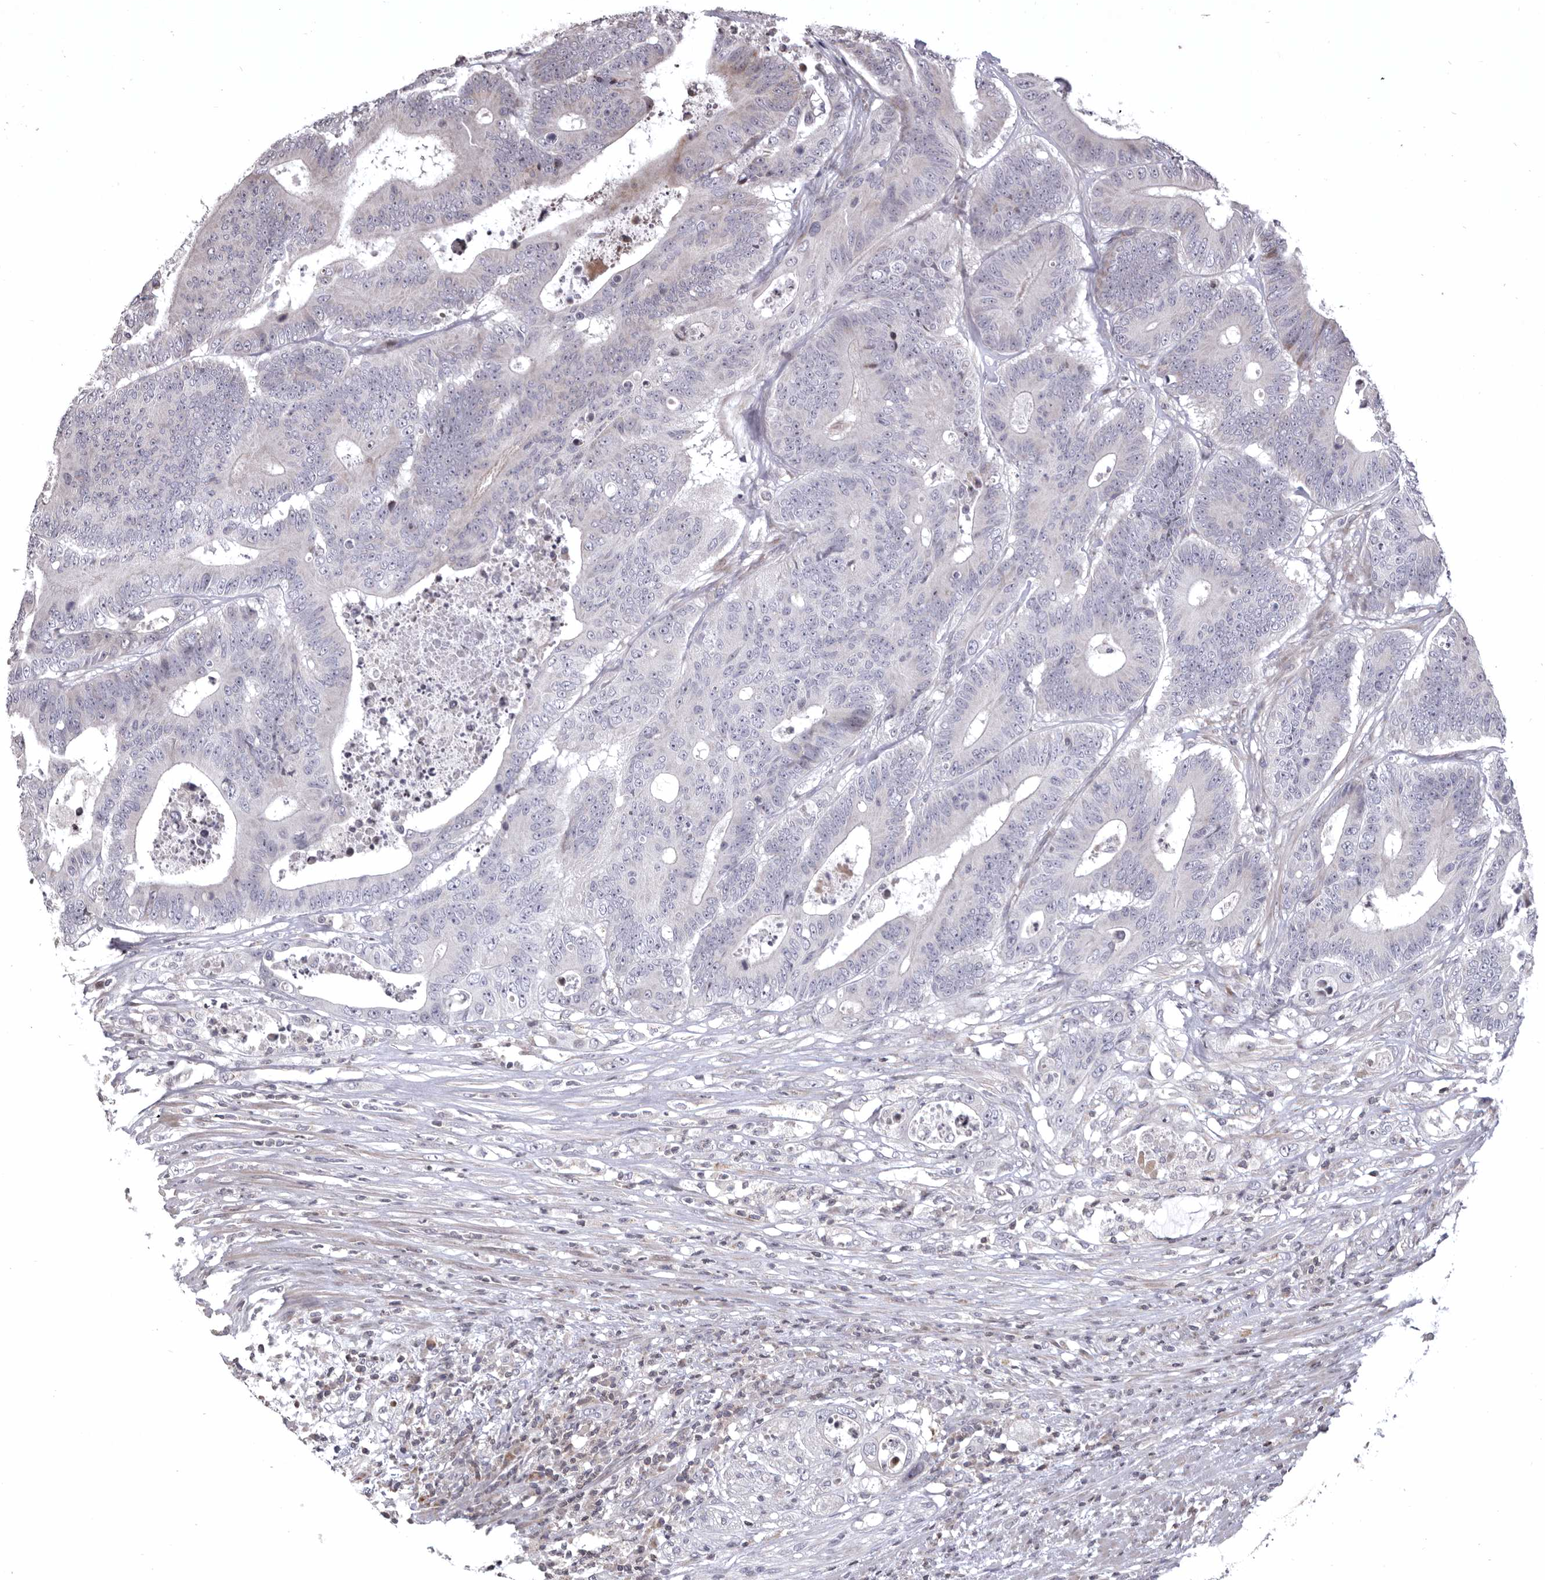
{"staining": {"intensity": "negative", "quantity": "none", "location": "none"}, "tissue": "colorectal cancer", "cell_type": "Tumor cells", "image_type": "cancer", "snomed": [{"axis": "morphology", "description": "Adenocarcinoma, NOS"}, {"axis": "topography", "description": "Colon"}], "caption": "Immunohistochemical staining of colorectal cancer displays no significant positivity in tumor cells. (Brightfield microscopy of DAB immunohistochemistry at high magnification).", "gene": "AZIN1", "patient": {"sex": "male", "age": 83}}